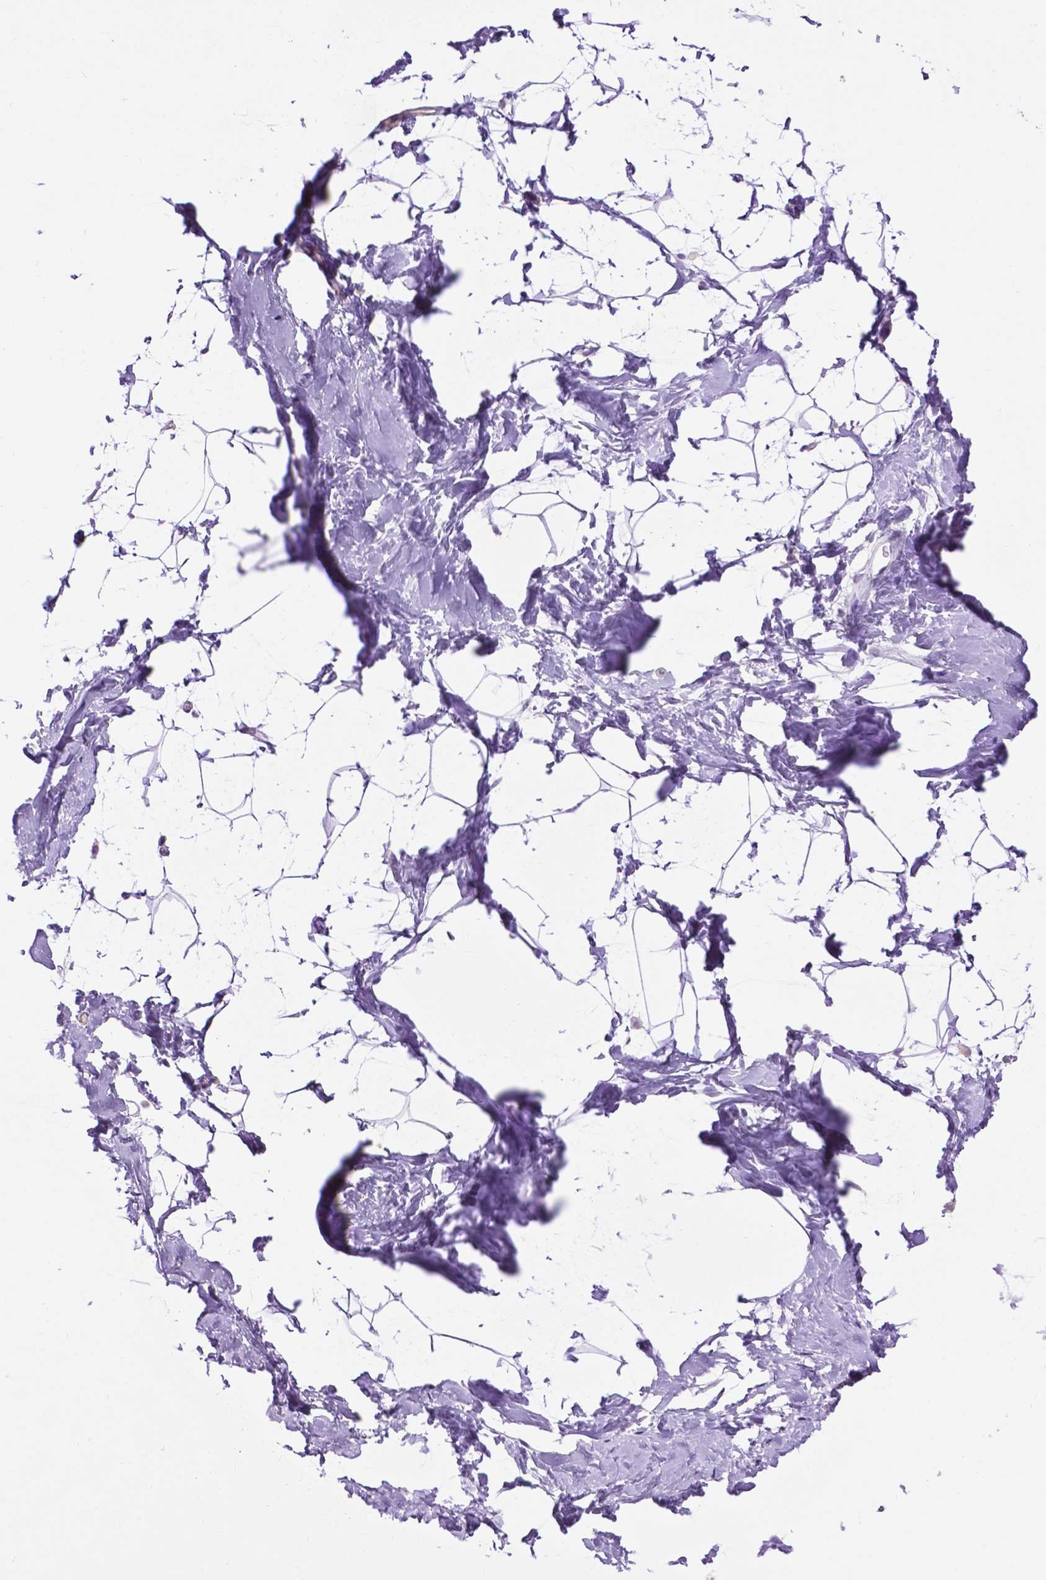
{"staining": {"intensity": "negative", "quantity": "none", "location": "none"}, "tissue": "breast", "cell_type": "Adipocytes", "image_type": "normal", "snomed": [{"axis": "morphology", "description": "Normal tissue, NOS"}, {"axis": "topography", "description": "Breast"}], "caption": "Immunohistochemical staining of unremarkable human breast reveals no significant expression in adipocytes.", "gene": "TACSTD2", "patient": {"sex": "female", "age": 32}}